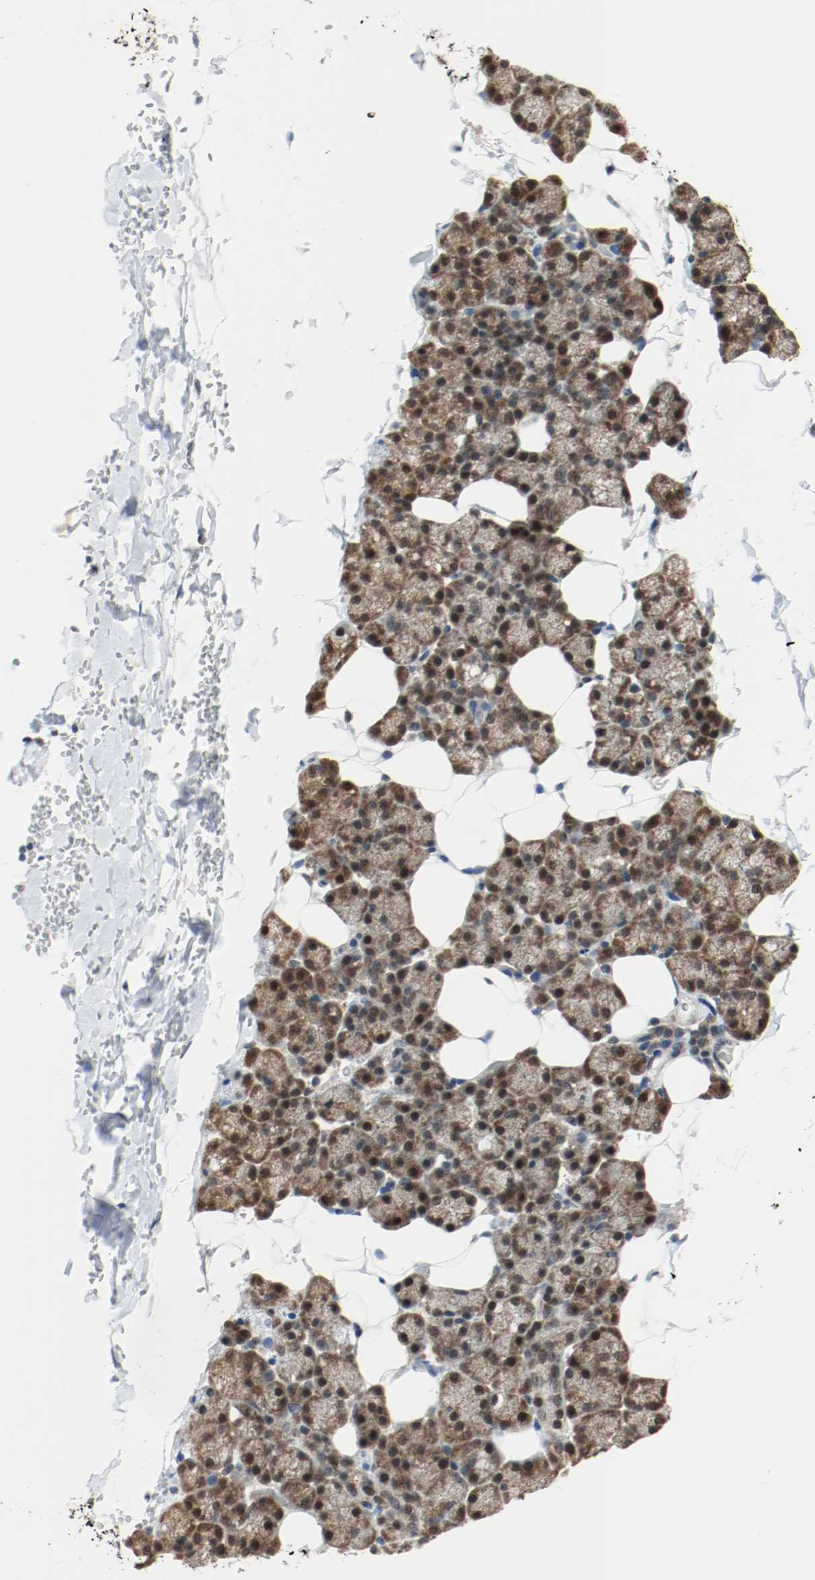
{"staining": {"intensity": "moderate", "quantity": ">75%", "location": "cytoplasmic/membranous,nuclear"}, "tissue": "salivary gland", "cell_type": "Glandular cells", "image_type": "normal", "snomed": [{"axis": "morphology", "description": "Normal tissue, NOS"}, {"axis": "topography", "description": "Lymph node"}, {"axis": "topography", "description": "Salivary gland"}], "caption": "Immunohistochemical staining of unremarkable salivary gland demonstrates >75% levels of moderate cytoplasmic/membranous,nuclear protein expression in about >75% of glandular cells.", "gene": "PPME1", "patient": {"sex": "male", "age": 8}}